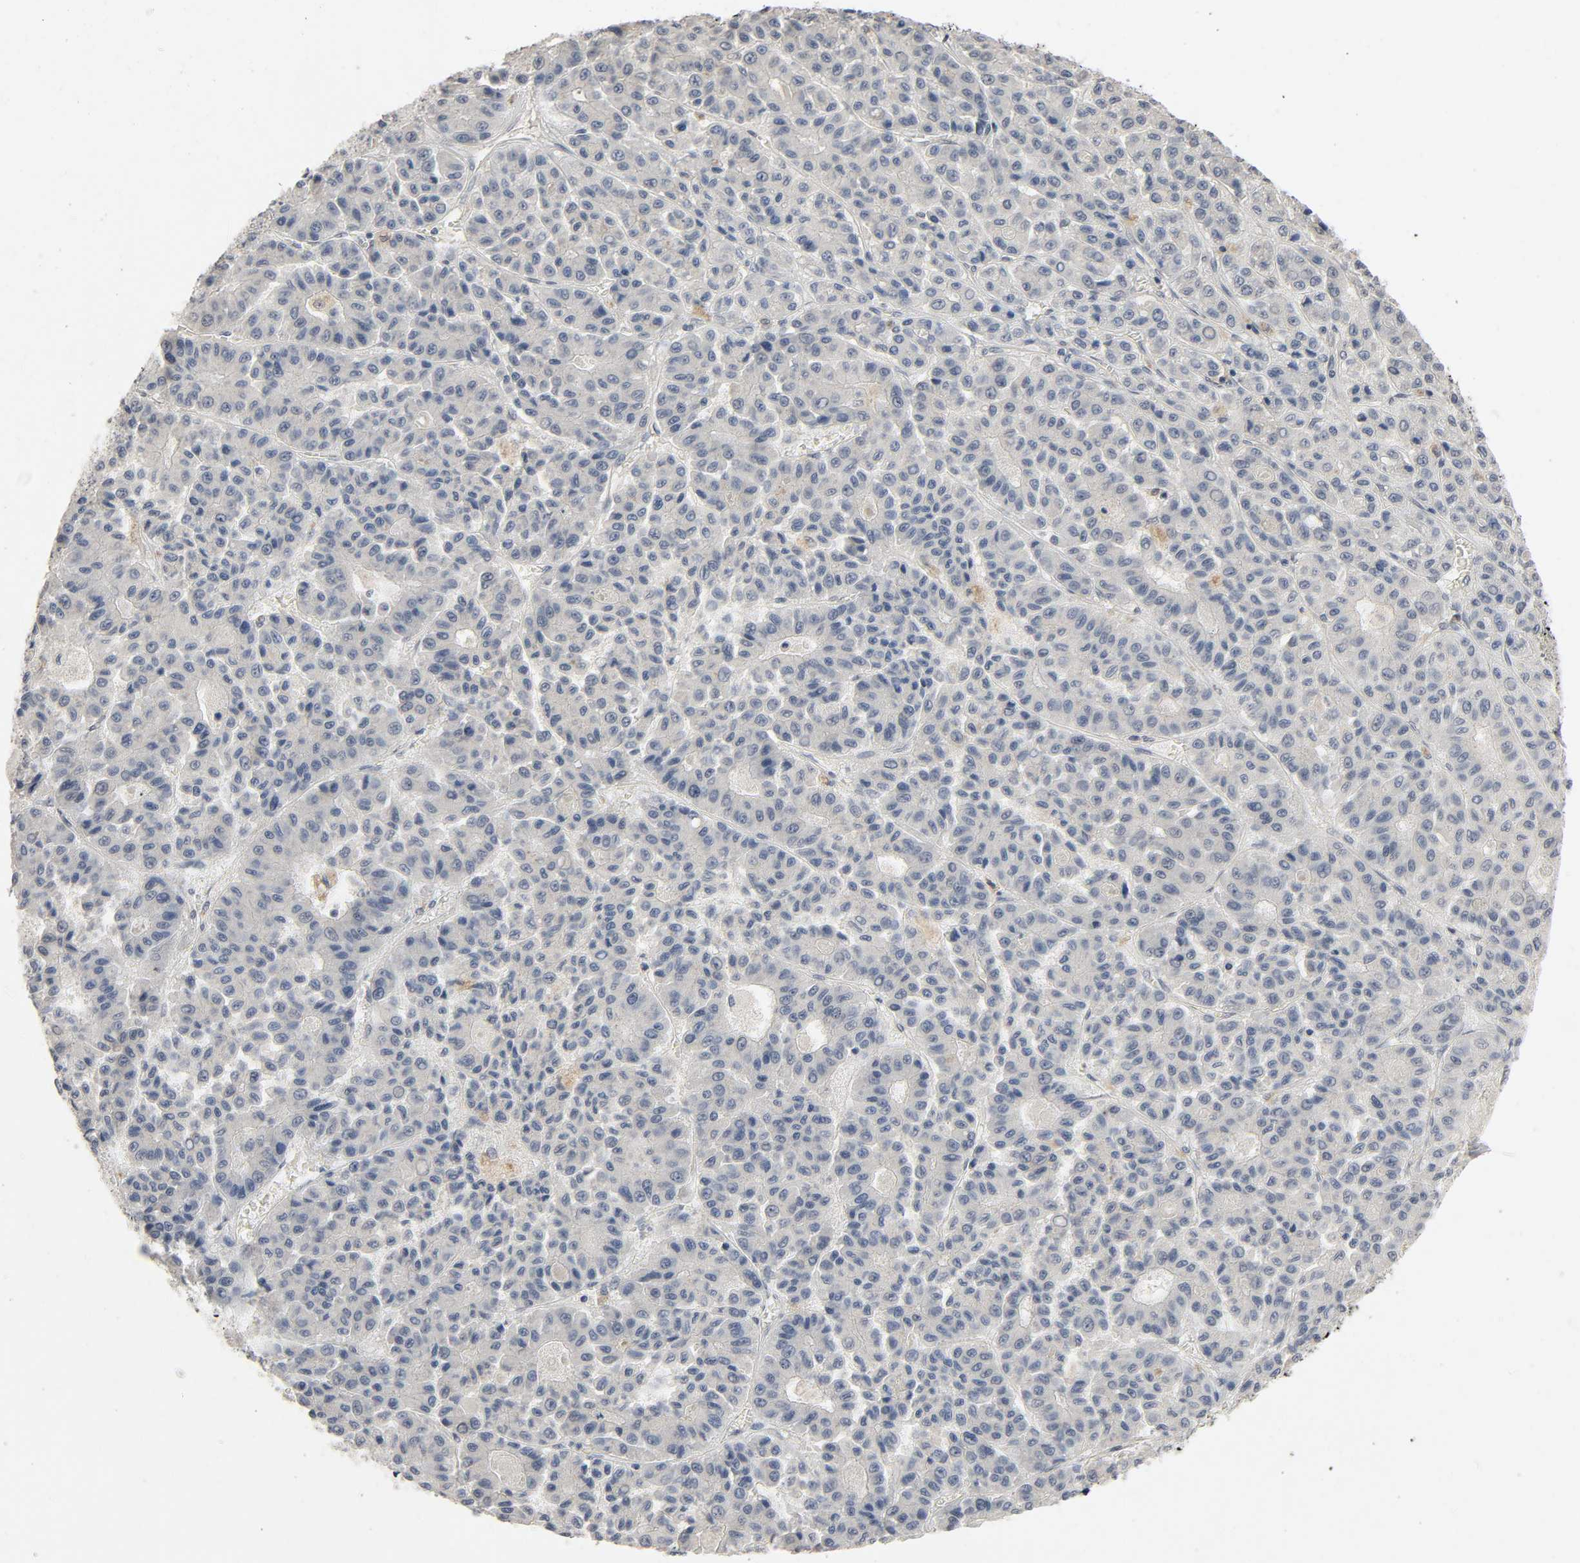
{"staining": {"intensity": "negative", "quantity": "none", "location": "none"}, "tissue": "liver cancer", "cell_type": "Tumor cells", "image_type": "cancer", "snomed": [{"axis": "morphology", "description": "Carcinoma, Hepatocellular, NOS"}, {"axis": "topography", "description": "Liver"}], "caption": "A high-resolution image shows immunohistochemistry (IHC) staining of hepatocellular carcinoma (liver), which displays no significant positivity in tumor cells.", "gene": "MAPKAPK5", "patient": {"sex": "male", "age": 70}}